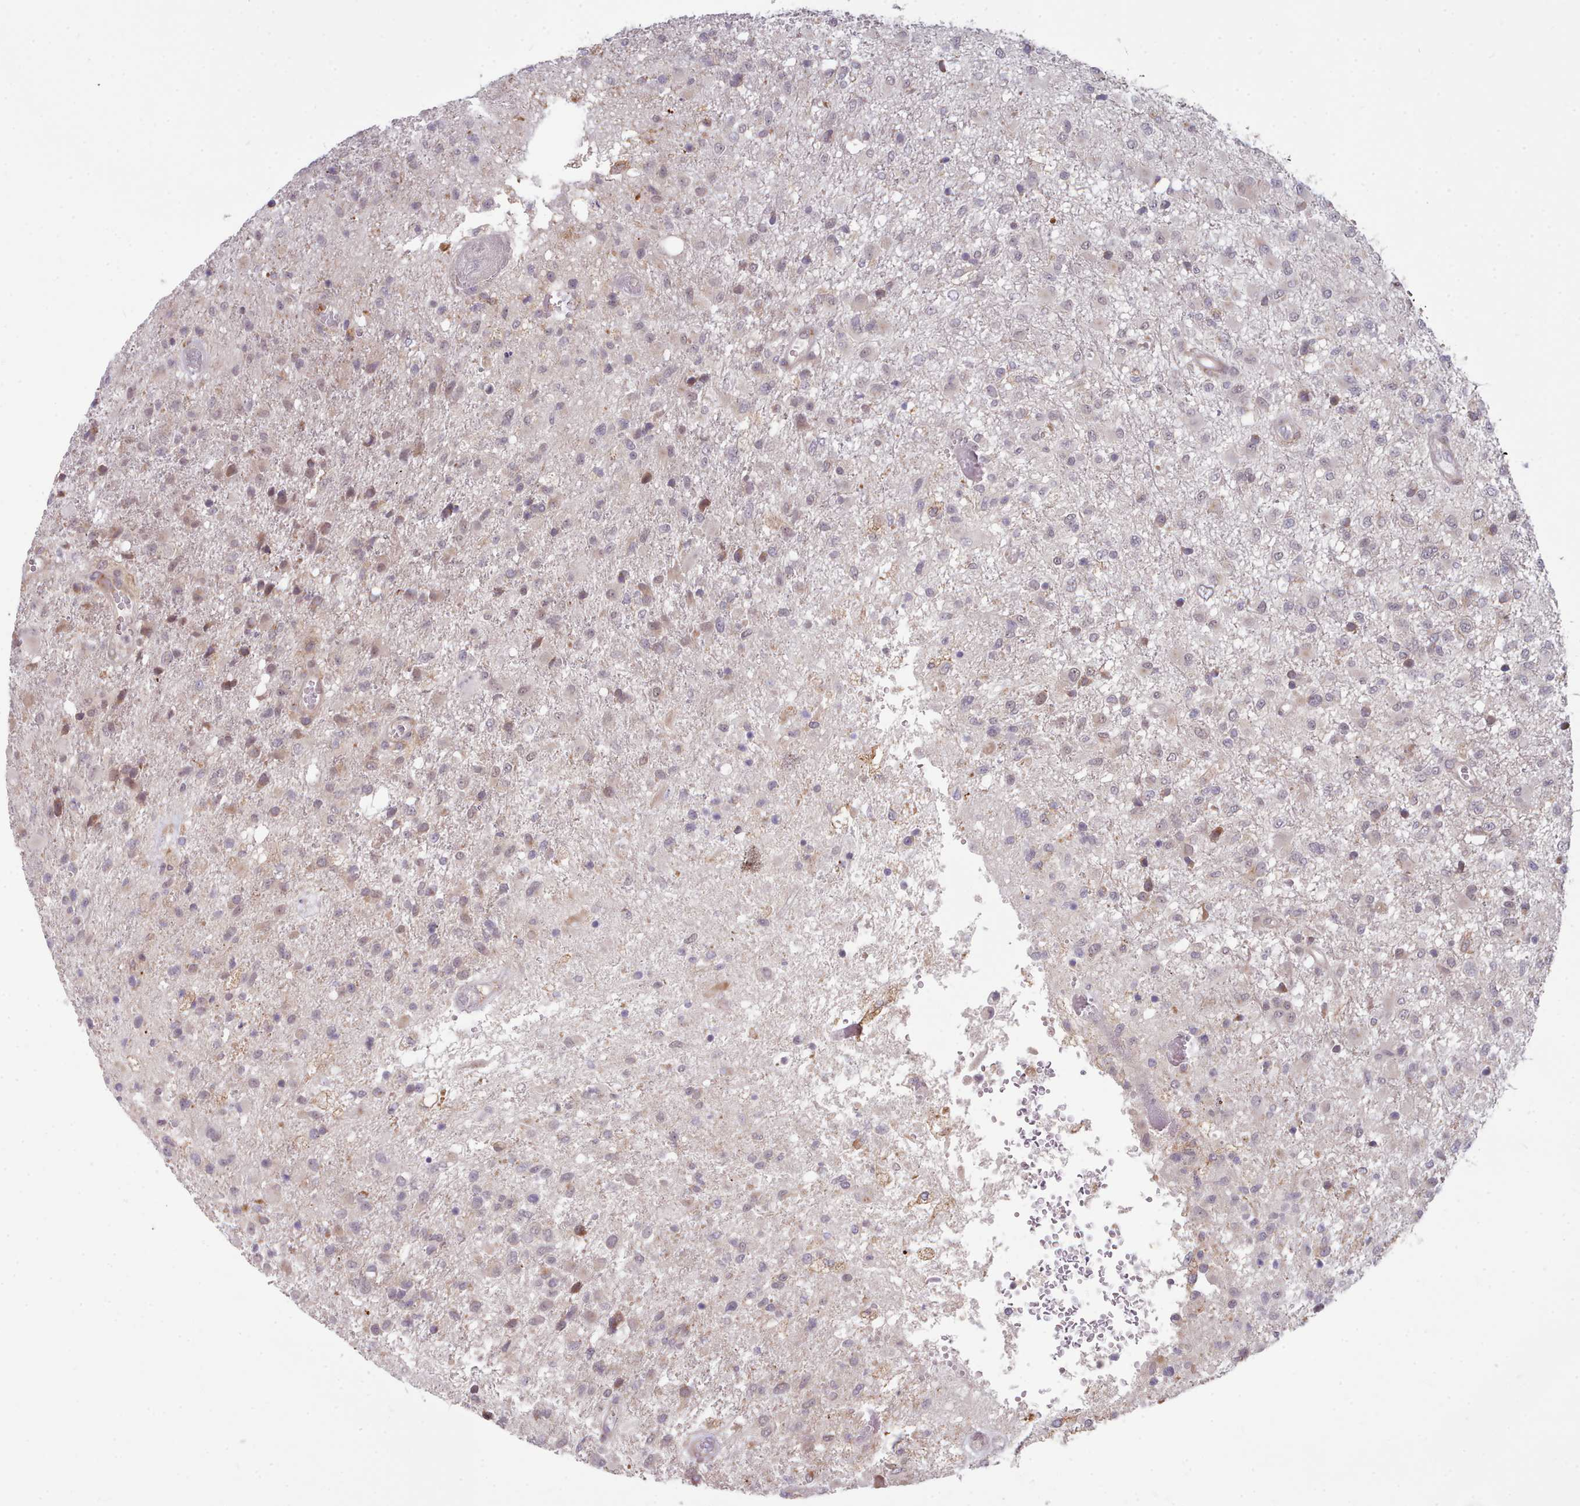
{"staining": {"intensity": "weak", "quantity": "<25%", "location": "cytoplasmic/membranous"}, "tissue": "glioma", "cell_type": "Tumor cells", "image_type": "cancer", "snomed": [{"axis": "morphology", "description": "Glioma, malignant, High grade"}, {"axis": "topography", "description": "Brain"}], "caption": "DAB (3,3'-diaminobenzidine) immunohistochemical staining of glioma exhibits no significant positivity in tumor cells.", "gene": "TRIM26", "patient": {"sex": "female", "age": 74}}